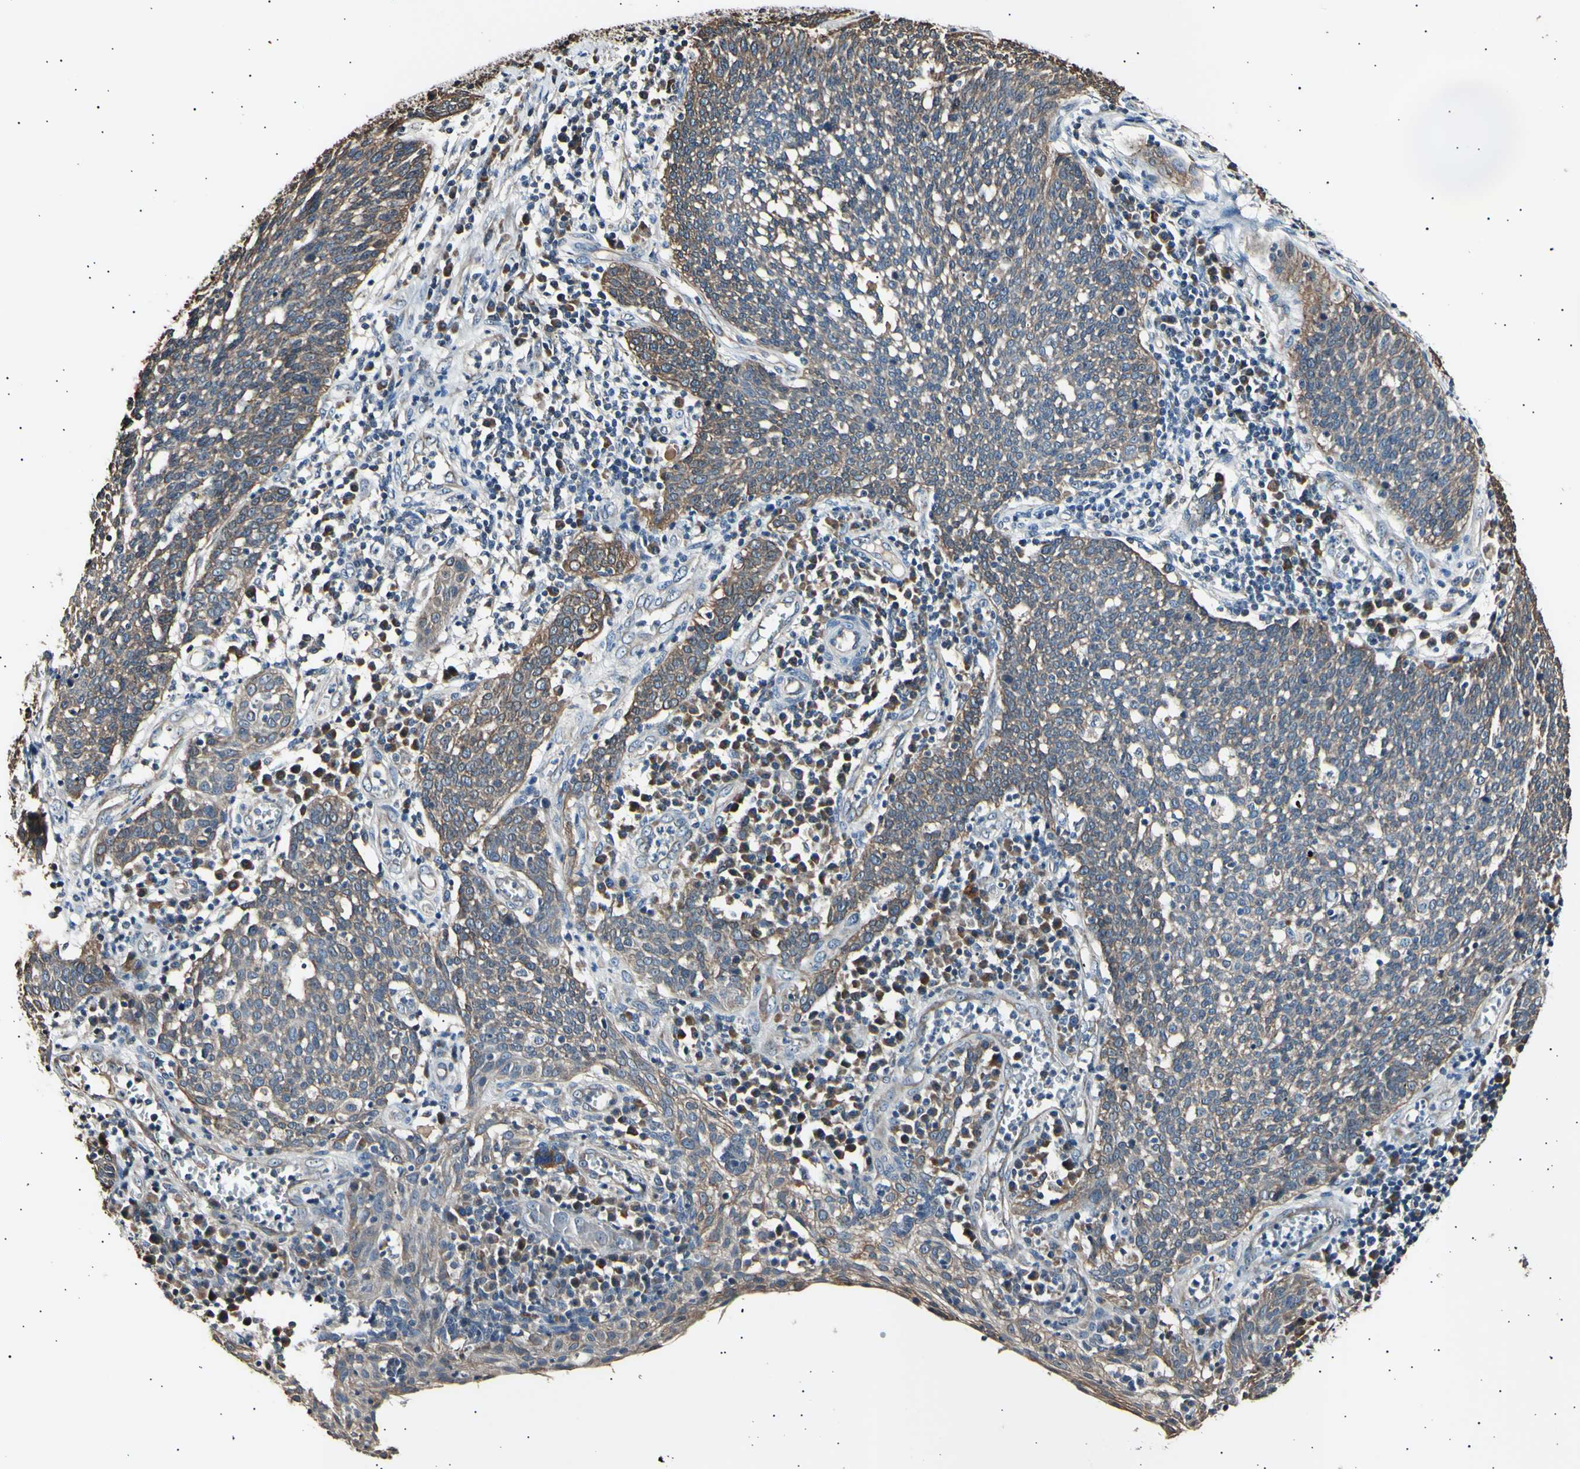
{"staining": {"intensity": "moderate", "quantity": ">75%", "location": "cytoplasmic/membranous"}, "tissue": "cervical cancer", "cell_type": "Tumor cells", "image_type": "cancer", "snomed": [{"axis": "morphology", "description": "Squamous cell carcinoma, NOS"}, {"axis": "topography", "description": "Cervix"}], "caption": "Cervical squamous cell carcinoma was stained to show a protein in brown. There is medium levels of moderate cytoplasmic/membranous expression in approximately >75% of tumor cells.", "gene": "ITGA6", "patient": {"sex": "female", "age": 34}}